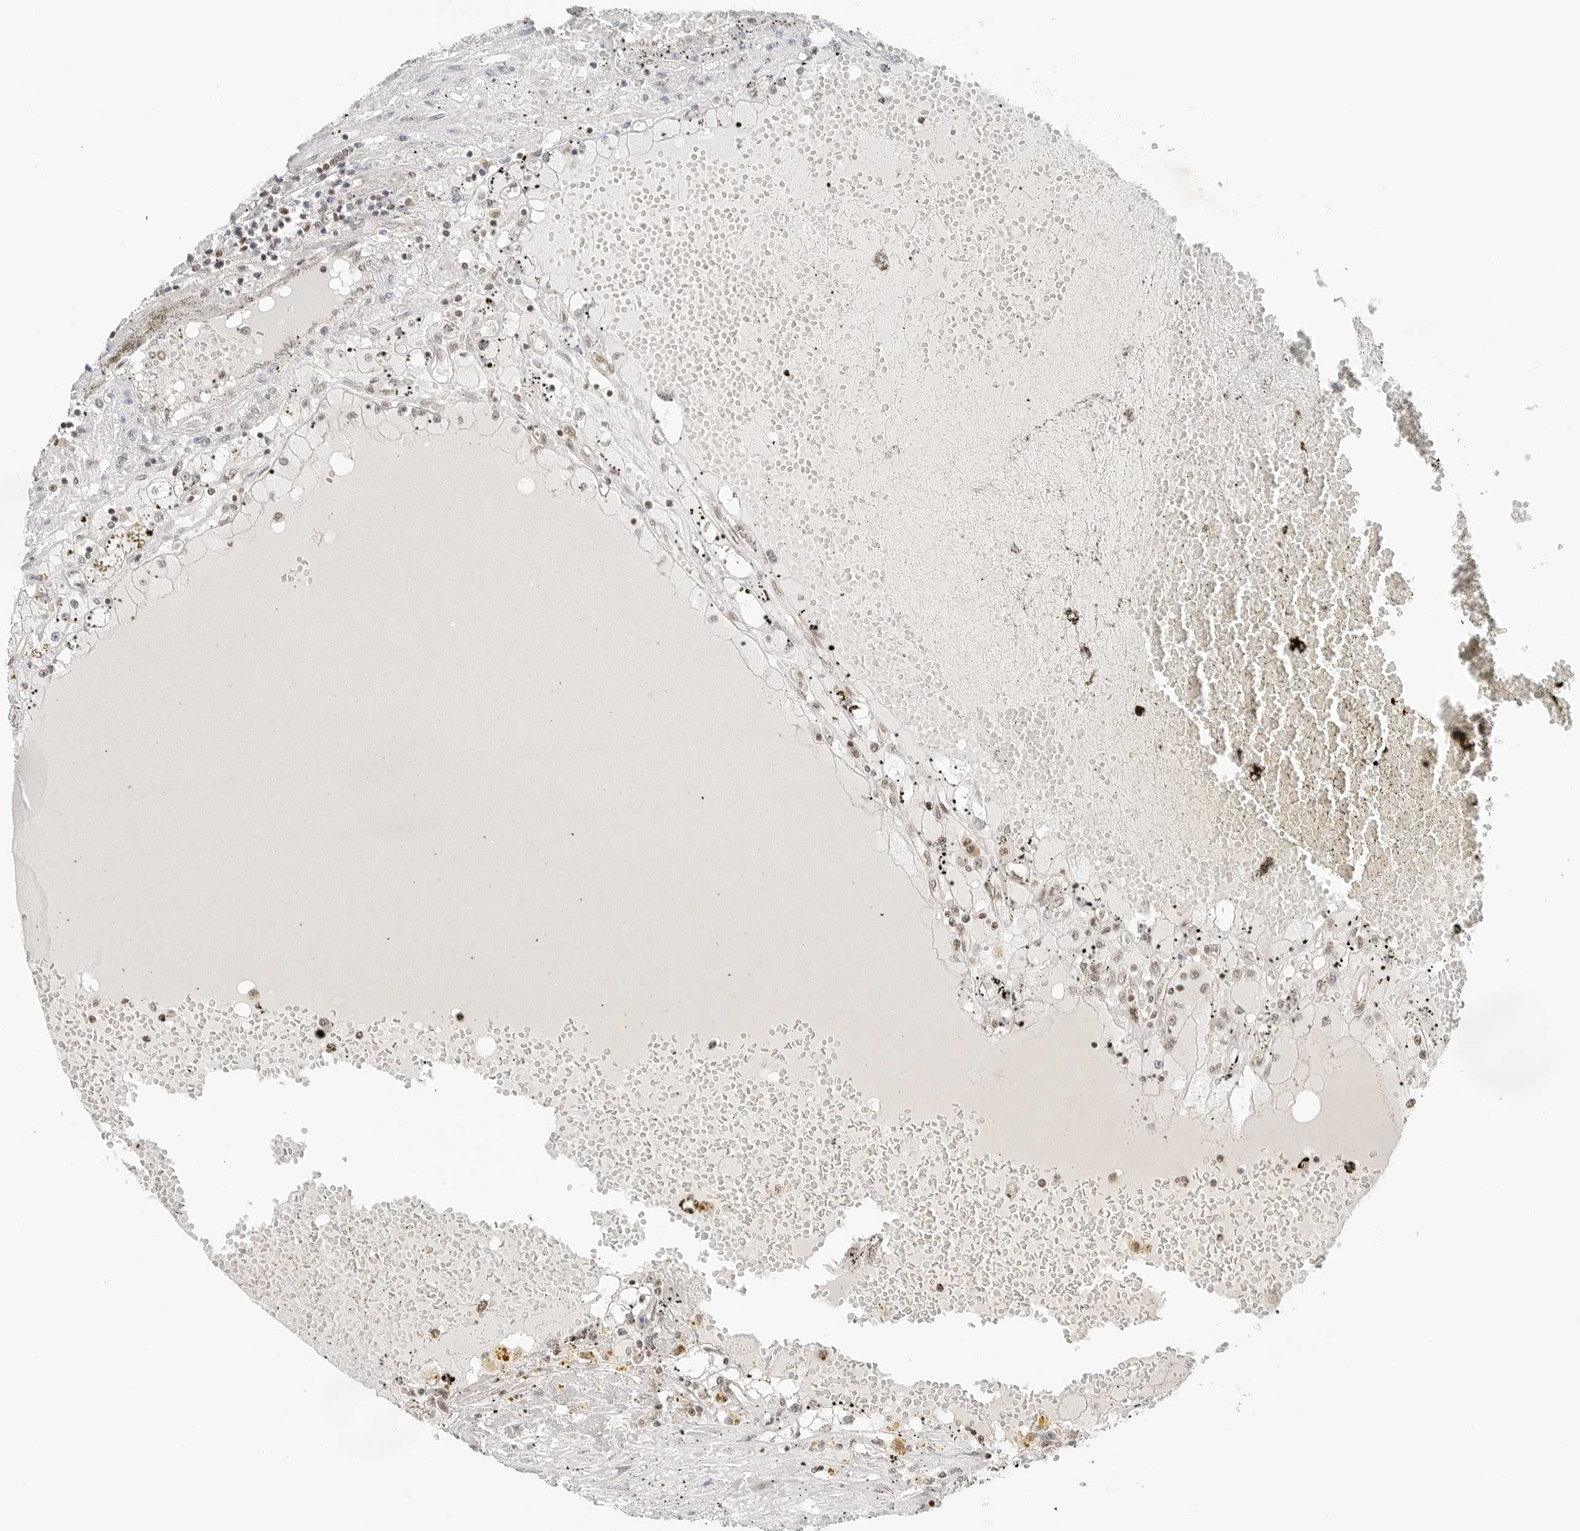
{"staining": {"intensity": "negative", "quantity": "none", "location": "none"}, "tissue": "renal cancer", "cell_type": "Tumor cells", "image_type": "cancer", "snomed": [{"axis": "morphology", "description": "Adenocarcinoma, NOS"}, {"axis": "topography", "description": "Kidney"}], "caption": "DAB (3,3'-diaminobenzidine) immunohistochemical staining of human renal cancer (adenocarcinoma) exhibits no significant staining in tumor cells. (Brightfield microscopy of DAB (3,3'-diaminobenzidine) immunohistochemistry at high magnification).", "gene": "CRTC2", "patient": {"sex": "male", "age": 56}}